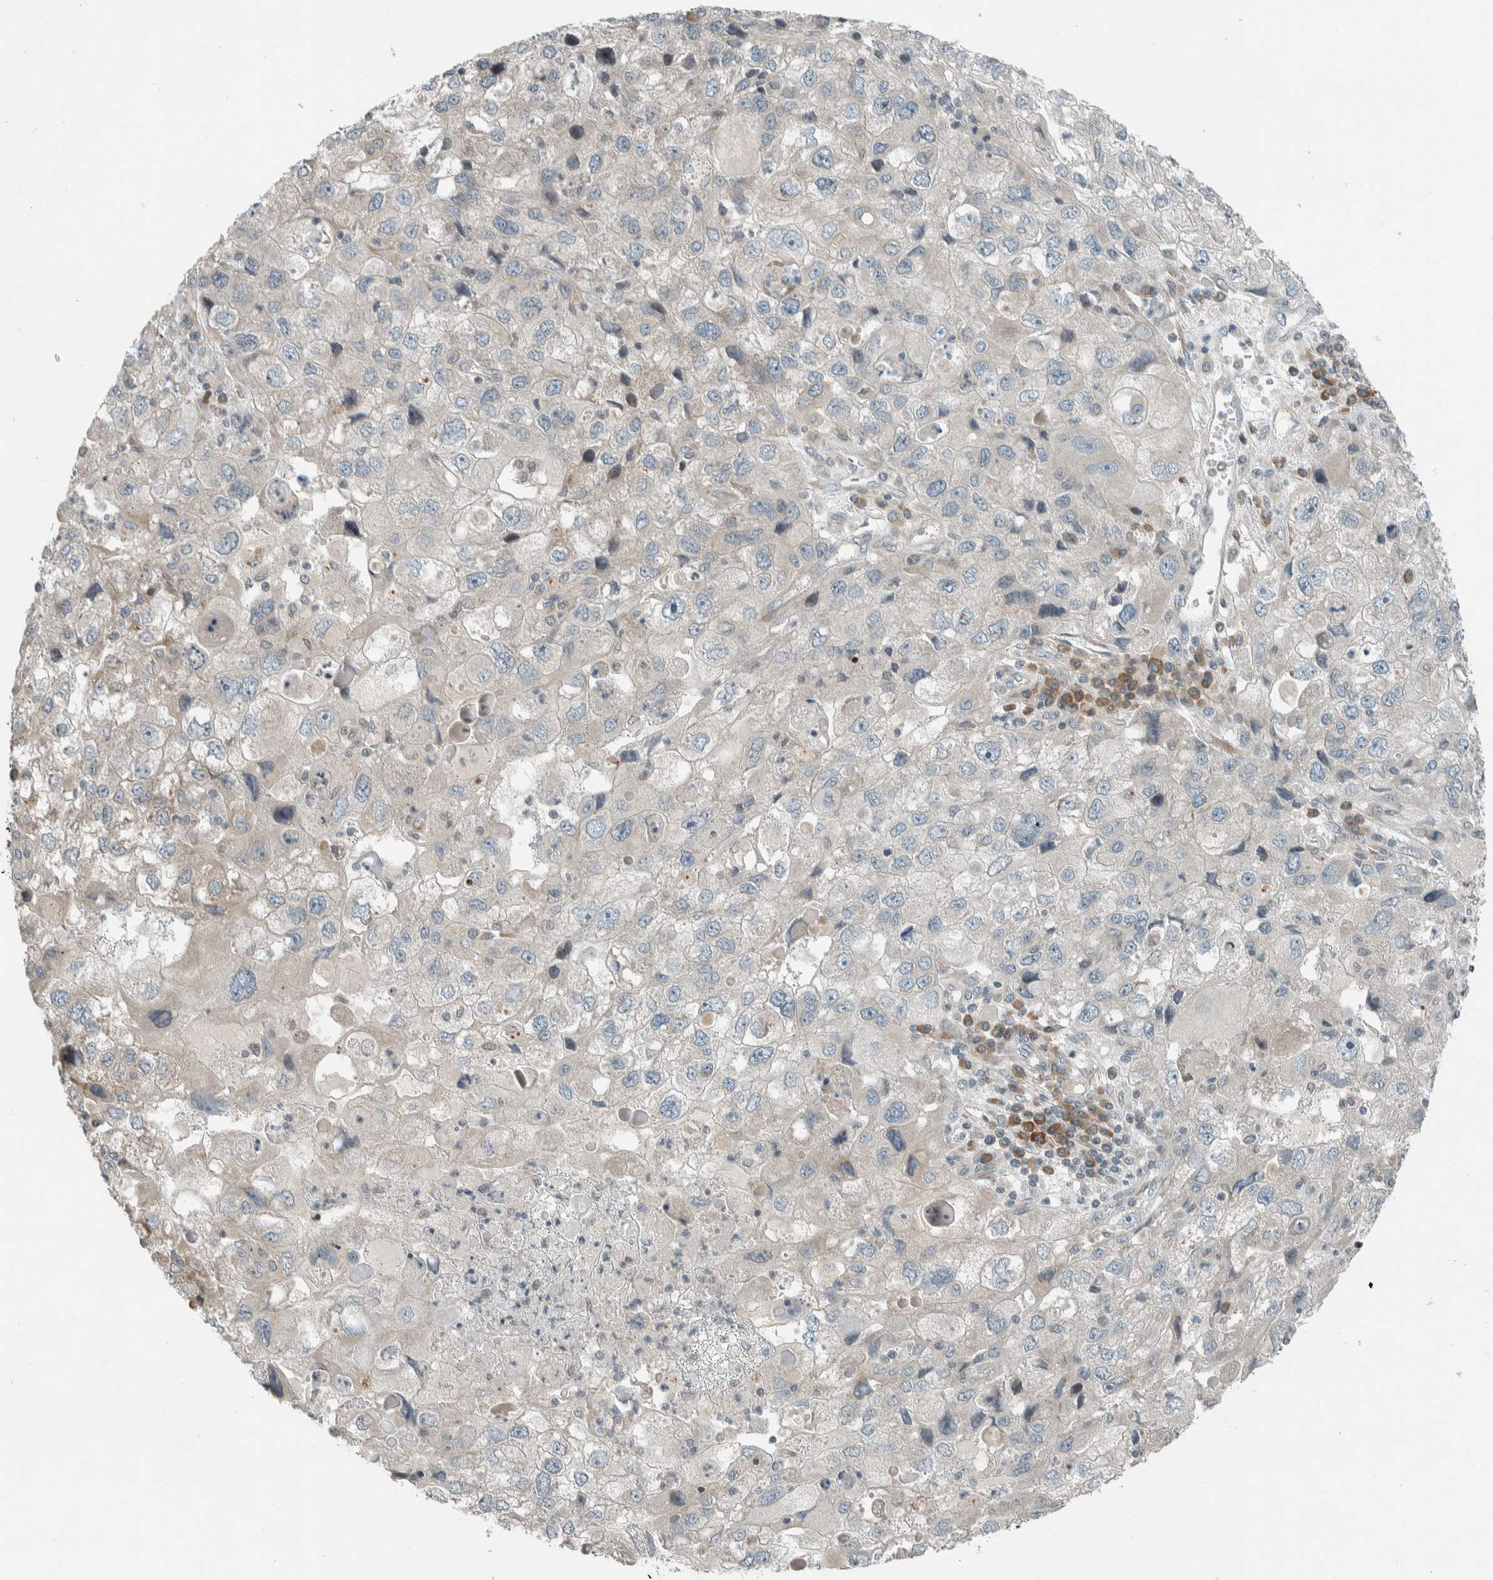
{"staining": {"intensity": "negative", "quantity": "none", "location": "none"}, "tissue": "endometrial cancer", "cell_type": "Tumor cells", "image_type": "cancer", "snomed": [{"axis": "morphology", "description": "Adenocarcinoma, NOS"}, {"axis": "topography", "description": "Endometrium"}], "caption": "Immunohistochemical staining of human adenocarcinoma (endometrial) reveals no significant positivity in tumor cells.", "gene": "SEL1L", "patient": {"sex": "female", "age": 49}}